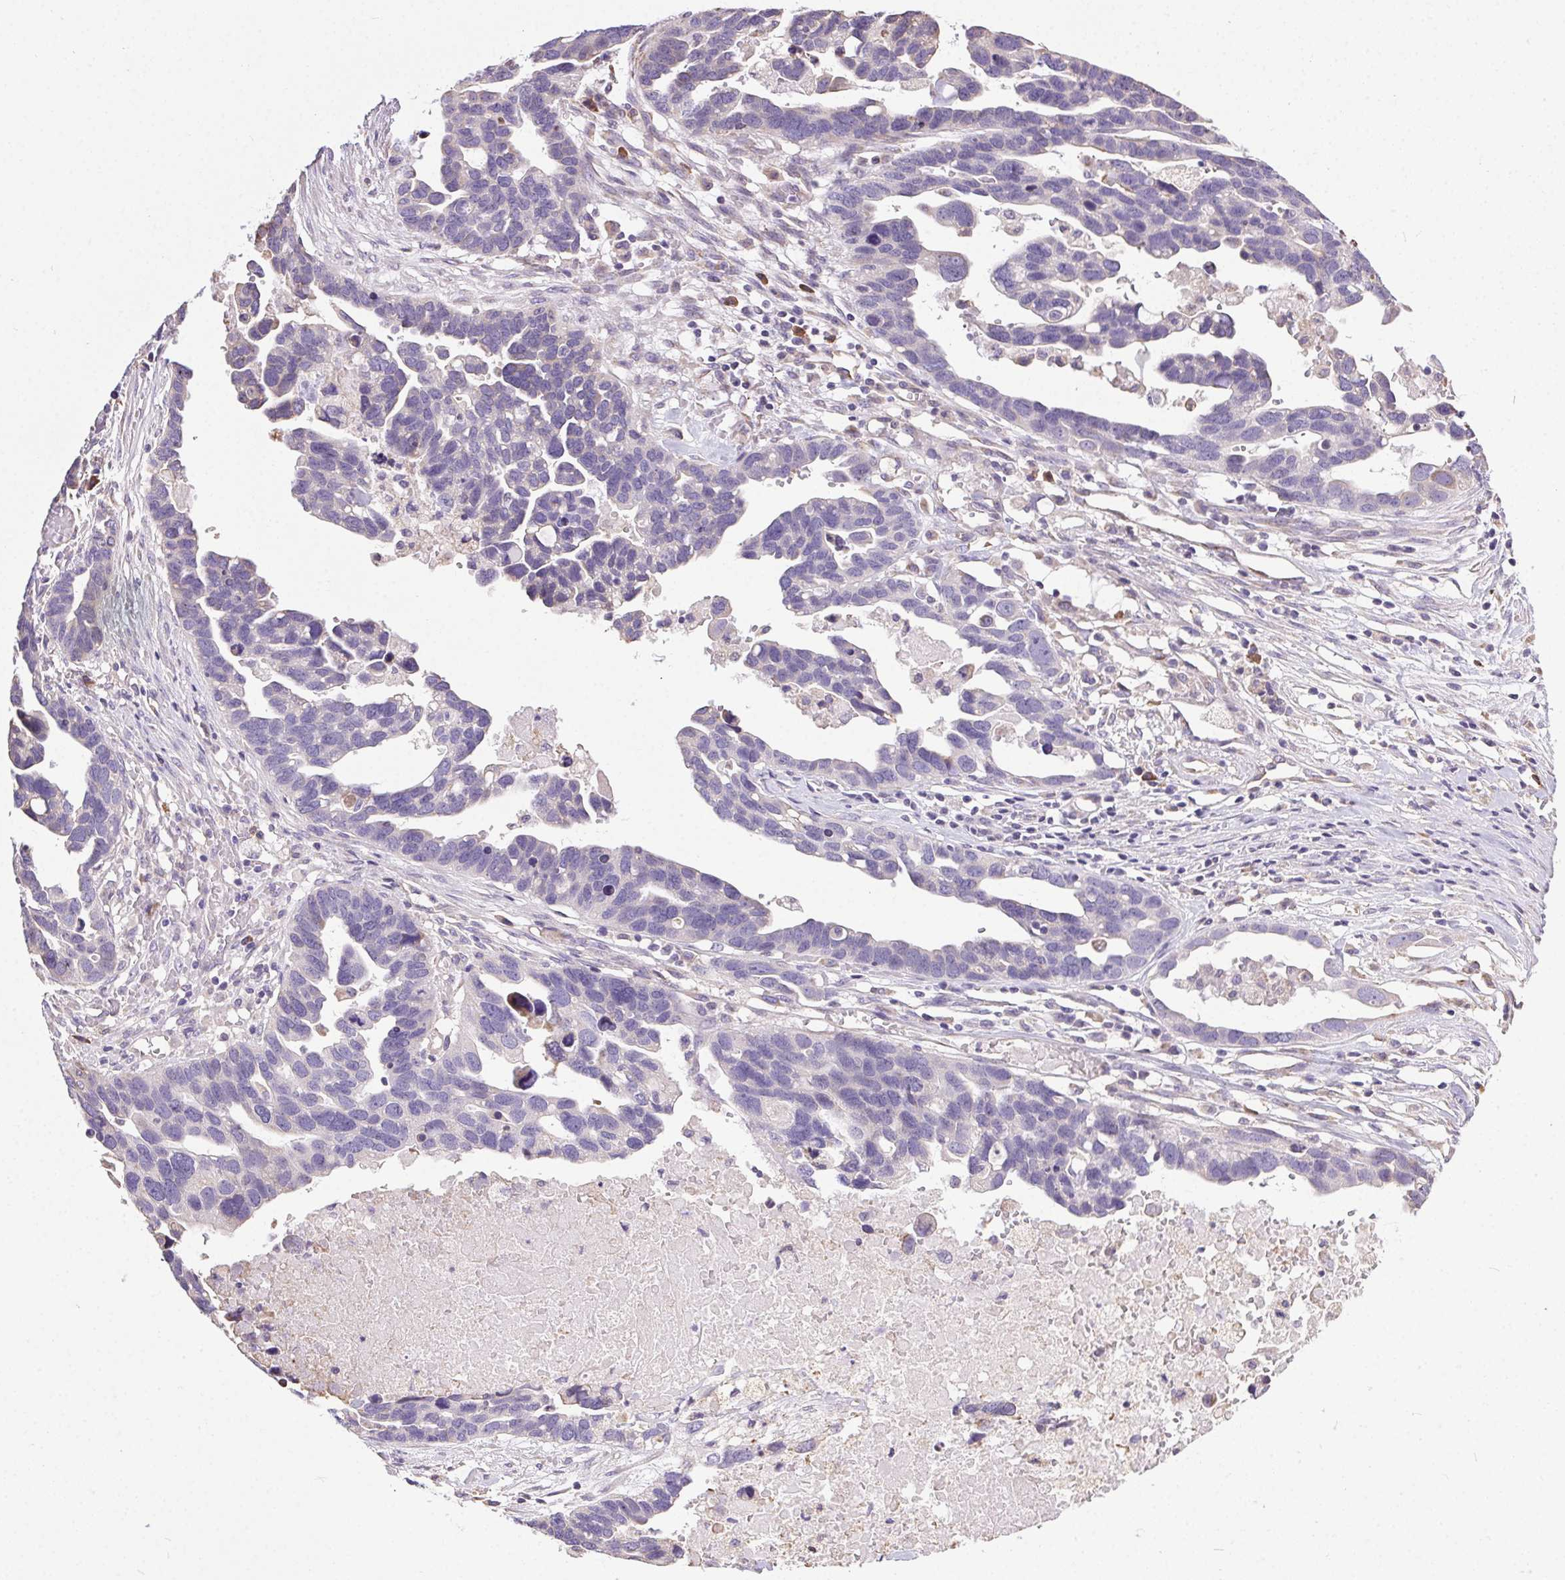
{"staining": {"intensity": "negative", "quantity": "none", "location": "none"}, "tissue": "ovarian cancer", "cell_type": "Tumor cells", "image_type": "cancer", "snomed": [{"axis": "morphology", "description": "Cystadenocarcinoma, serous, NOS"}, {"axis": "topography", "description": "Ovary"}], "caption": "Immunohistochemistry (IHC) micrograph of neoplastic tissue: ovarian serous cystadenocarcinoma stained with DAB (3,3'-diaminobenzidine) shows no significant protein expression in tumor cells.", "gene": "SNX31", "patient": {"sex": "female", "age": 54}}